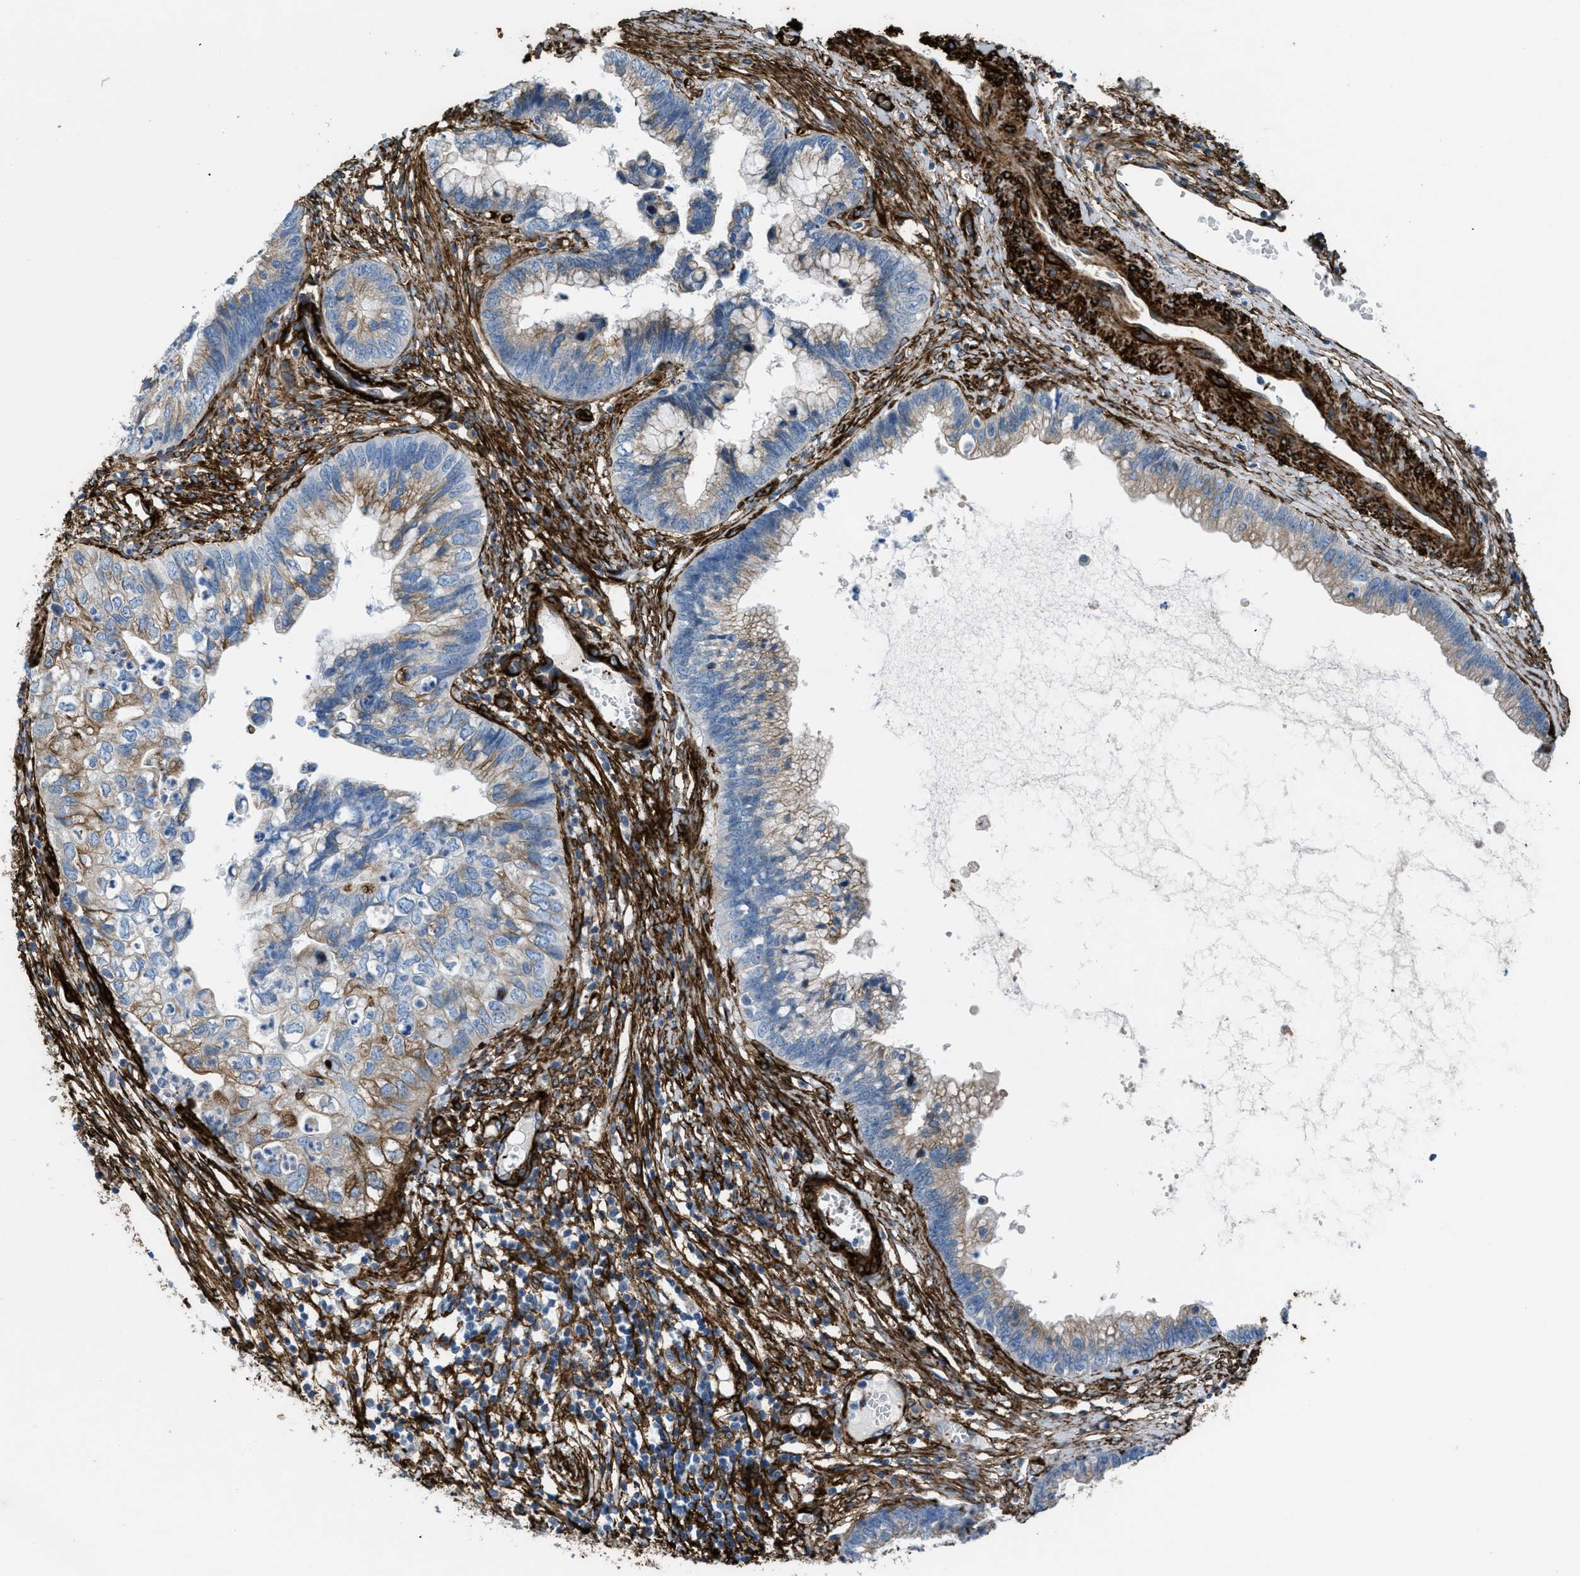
{"staining": {"intensity": "moderate", "quantity": "25%-75%", "location": "cytoplasmic/membranous"}, "tissue": "cervical cancer", "cell_type": "Tumor cells", "image_type": "cancer", "snomed": [{"axis": "morphology", "description": "Adenocarcinoma, NOS"}, {"axis": "topography", "description": "Cervix"}], "caption": "Immunohistochemical staining of cervical adenocarcinoma exhibits medium levels of moderate cytoplasmic/membranous positivity in about 25%-75% of tumor cells.", "gene": "CALD1", "patient": {"sex": "female", "age": 44}}